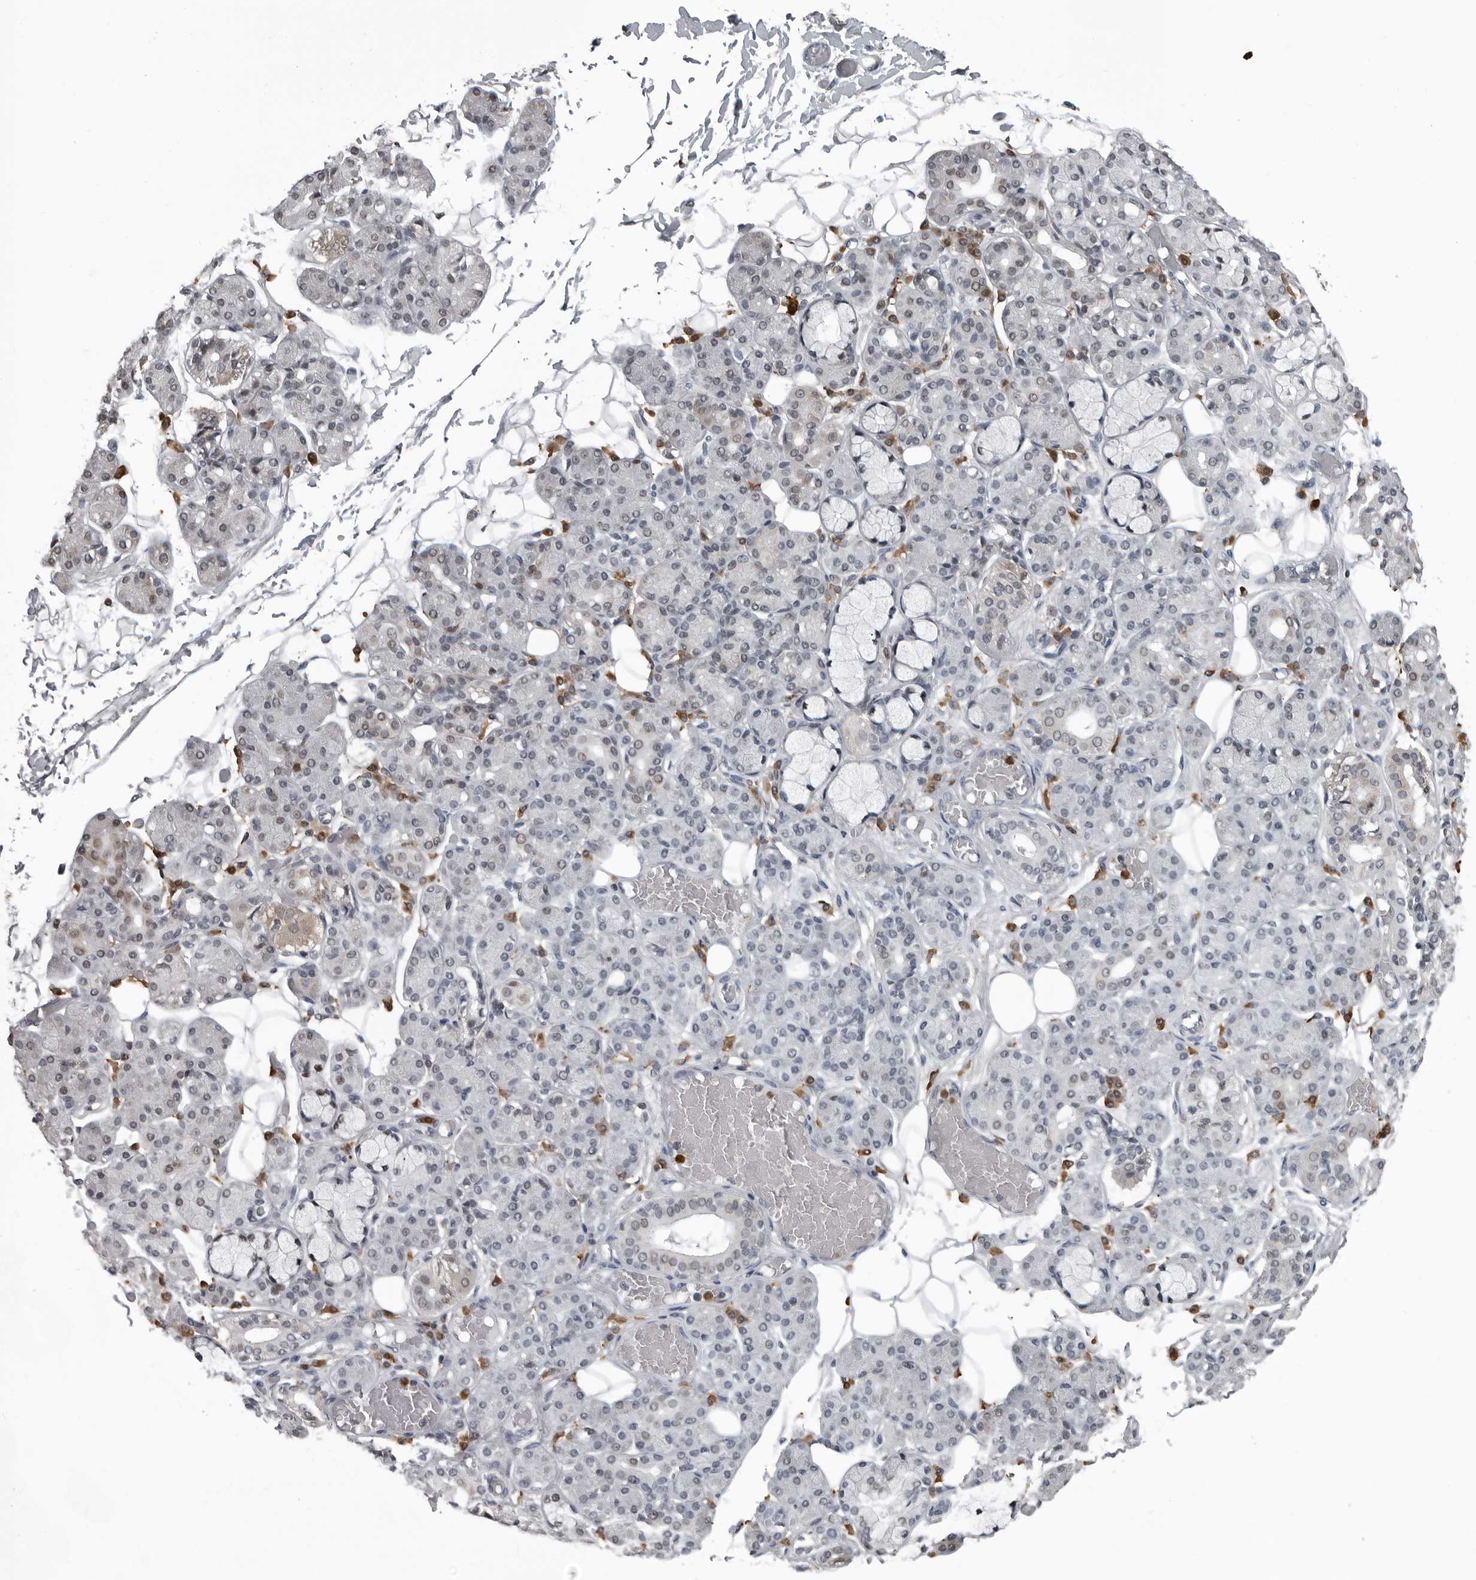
{"staining": {"intensity": "moderate", "quantity": "<25%", "location": "nuclear"}, "tissue": "salivary gland", "cell_type": "Glandular cells", "image_type": "normal", "snomed": [{"axis": "morphology", "description": "Normal tissue, NOS"}, {"axis": "topography", "description": "Salivary gland"}], "caption": "This is a histology image of IHC staining of normal salivary gland, which shows moderate positivity in the nuclear of glandular cells.", "gene": "RTCA", "patient": {"sex": "male", "age": 63}}